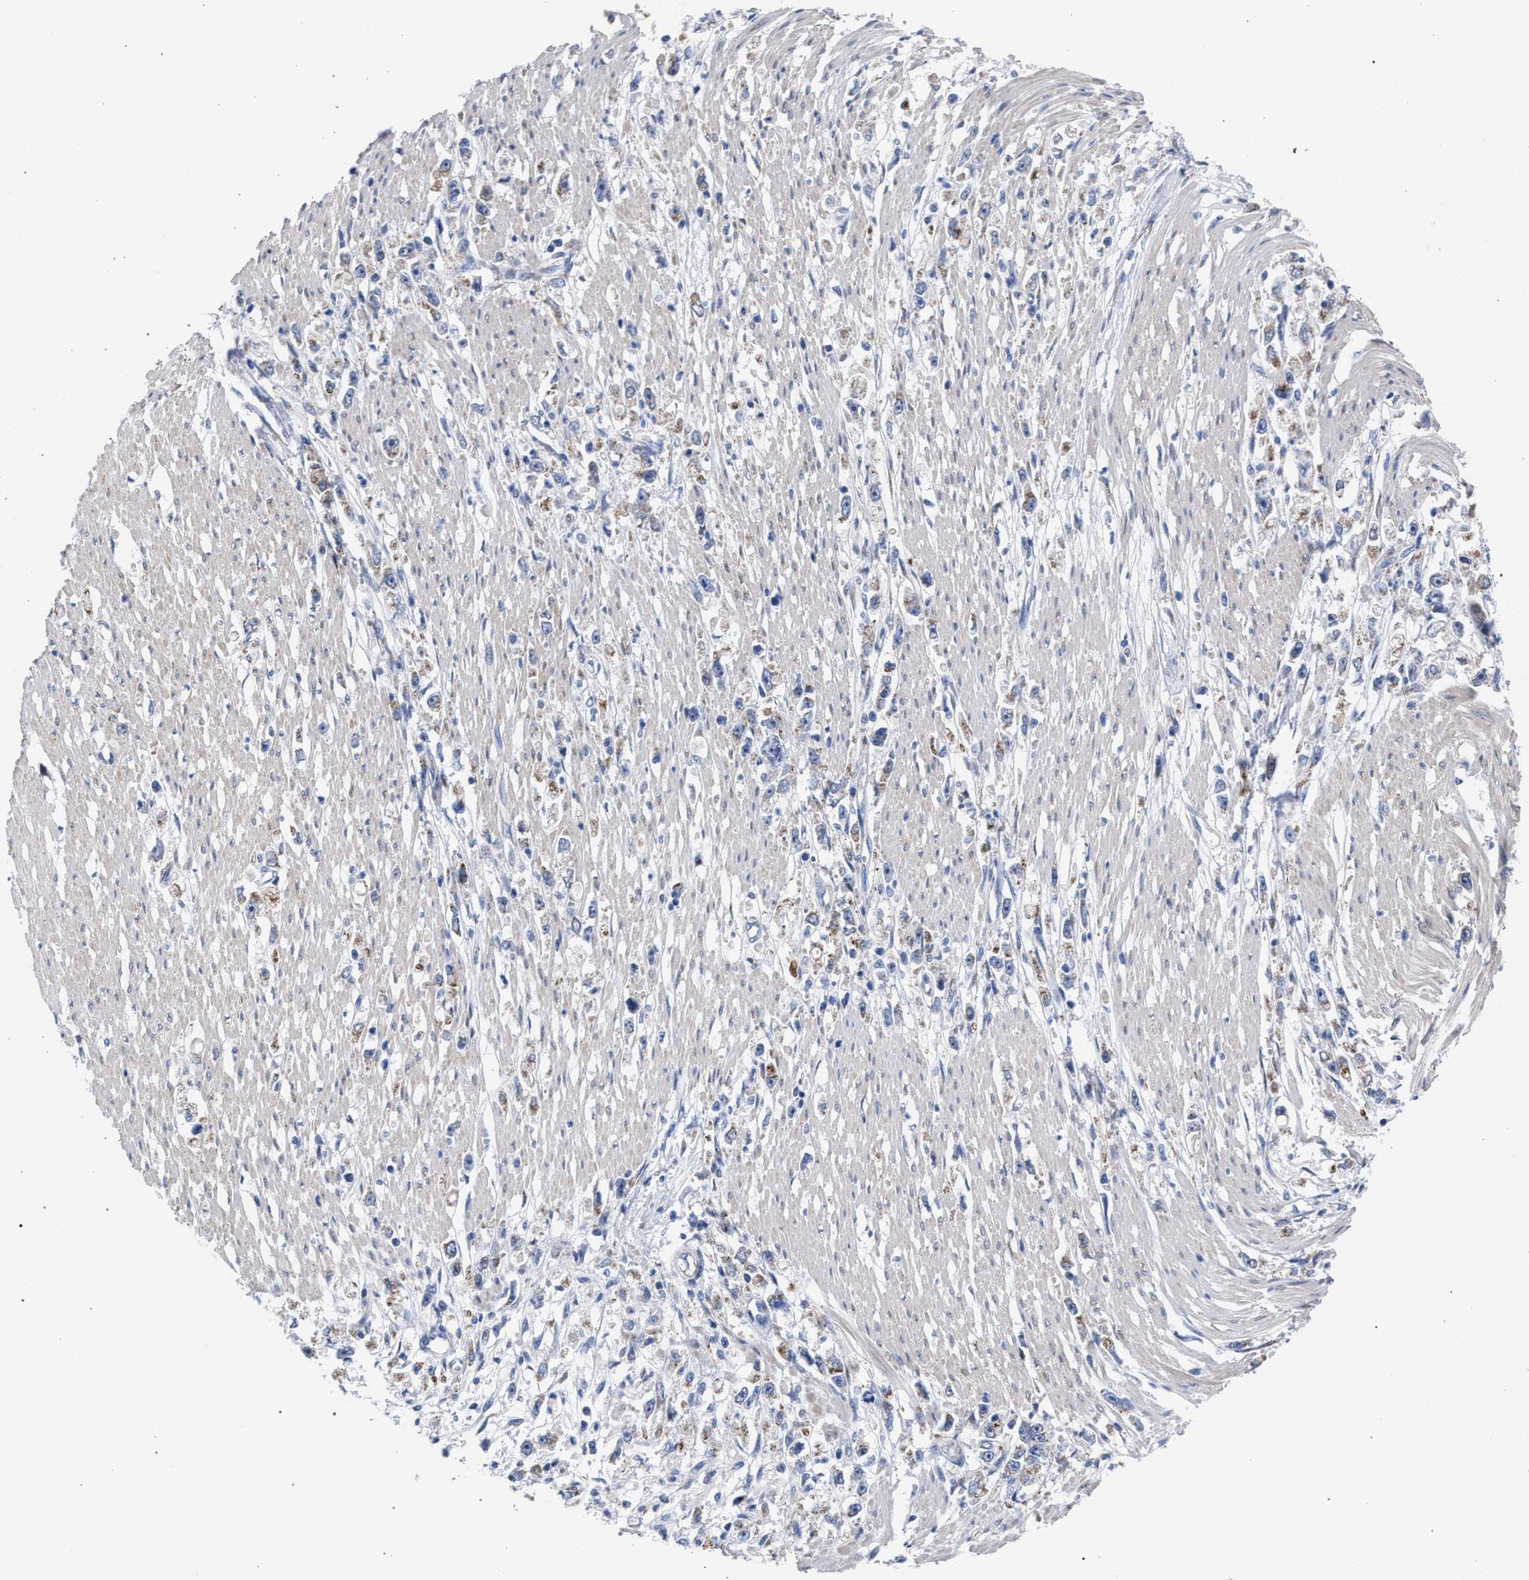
{"staining": {"intensity": "weak", "quantity": "25%-75%", "location": "cytoplasmic/membranous"}, "tissue": "stomach cancer", "cell_type": "Tumor cells", "image_type": "cancer", "snomed": [{"axis": "morphology", "description": "Adenocarcinoma, NOS"}, {"axis": "topography", "description": "Stomach"}], "caption": "Immunohistochemical staining of human stomach cancer exhibits weak cytoplasmic/membranous protein staining in about 25%-75% of tumor cells. (brown staining indicates protein expression, while blue staining denotes nuclei).", "gene": "GOLGA2", "patient": {"sex": "female", "age": 59}}